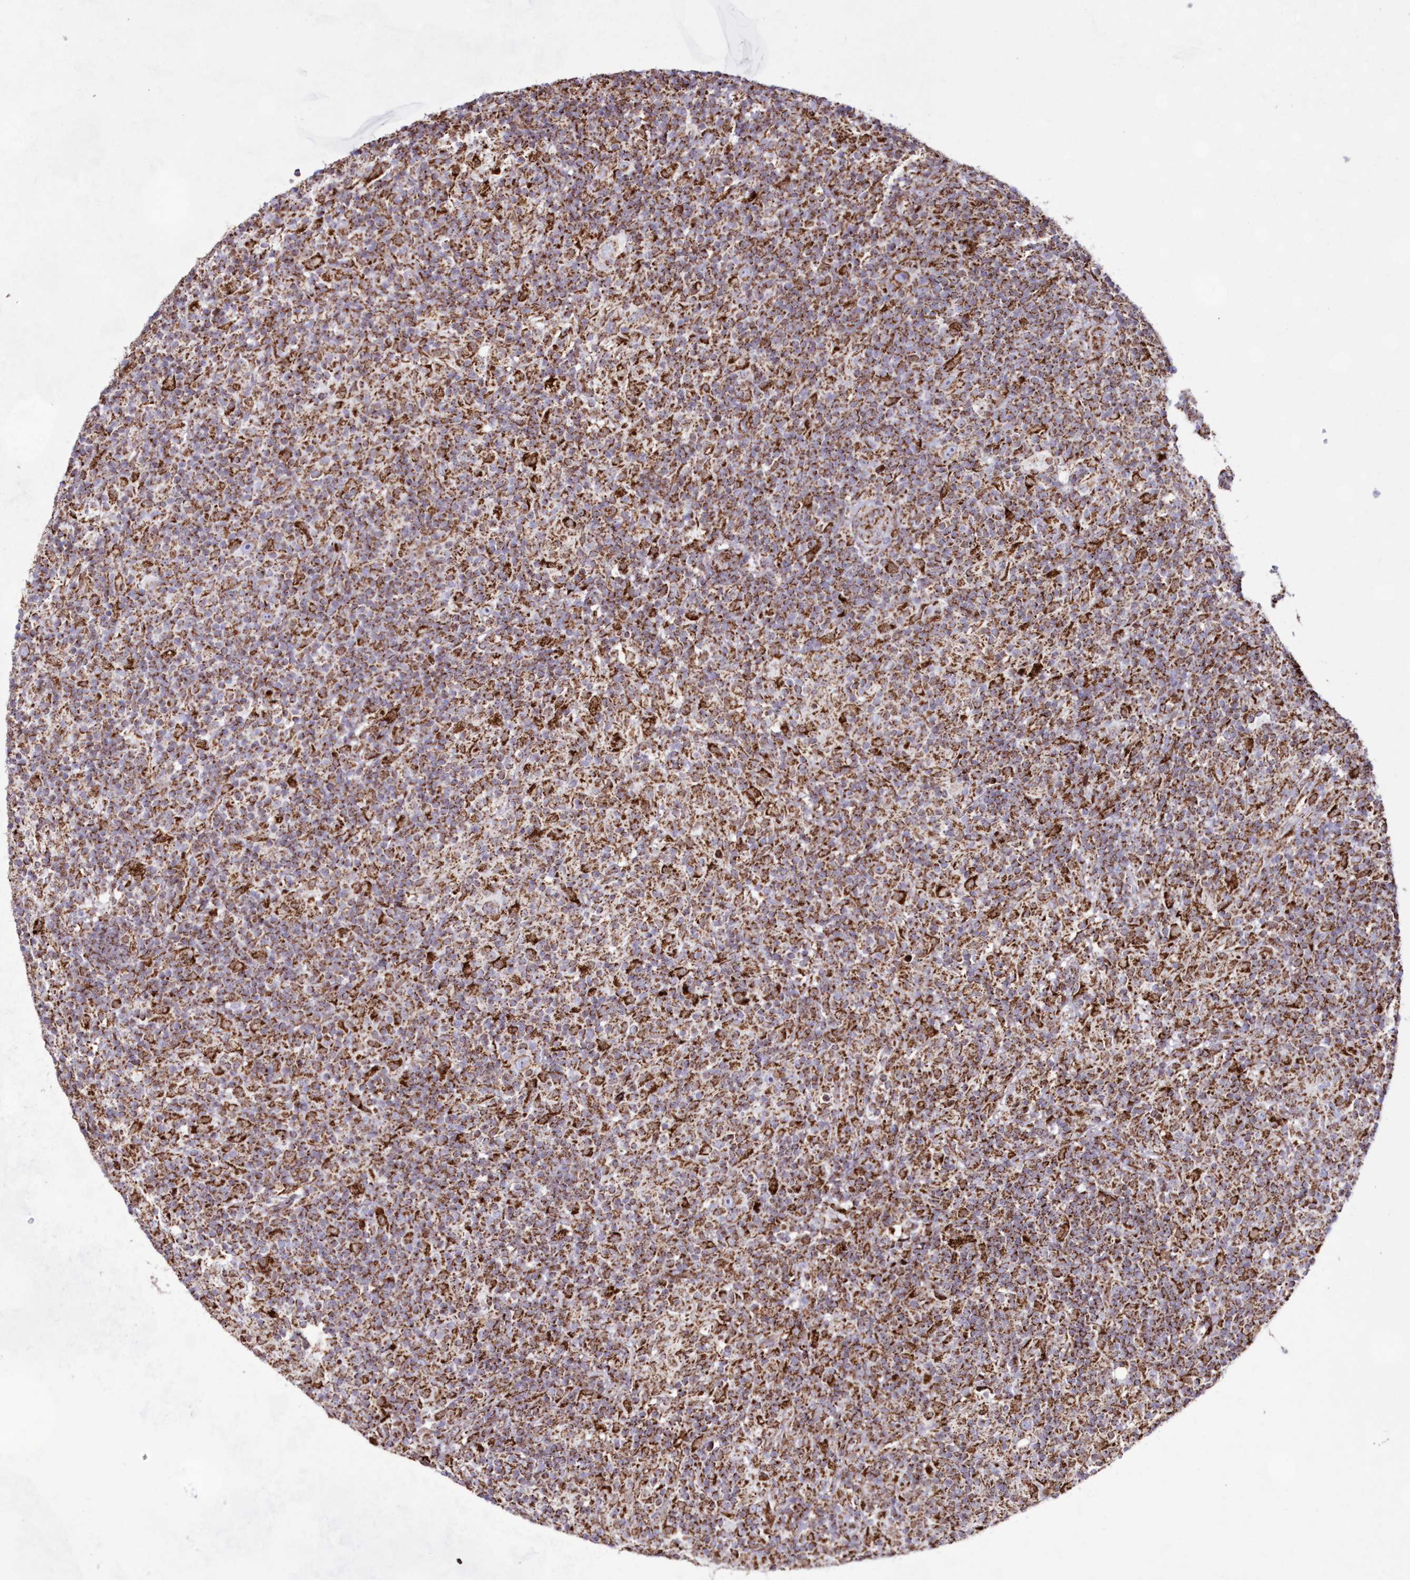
{"staining": {"intensity": "moderate", "quantity": ">75%", "location": "cytoplasmic/membranous"}, "tissue": "lymphoma", "cell_type": "Tumor cells", "image_type": "cancer", "snomed": [{"axis": "morphology", "description": "Hodgkin's disease, NOS"}, {"axis": "topography", "description": "Lymph node"}], "caption": "Immunohistochemical staining of human Hodgkin's disease demonstrates moderate cytoplasmic/membranous protein staining in approximately >75% of tumor cells.", "gene": "HADHB", "patient": {"sex": "male", "age": 70}}